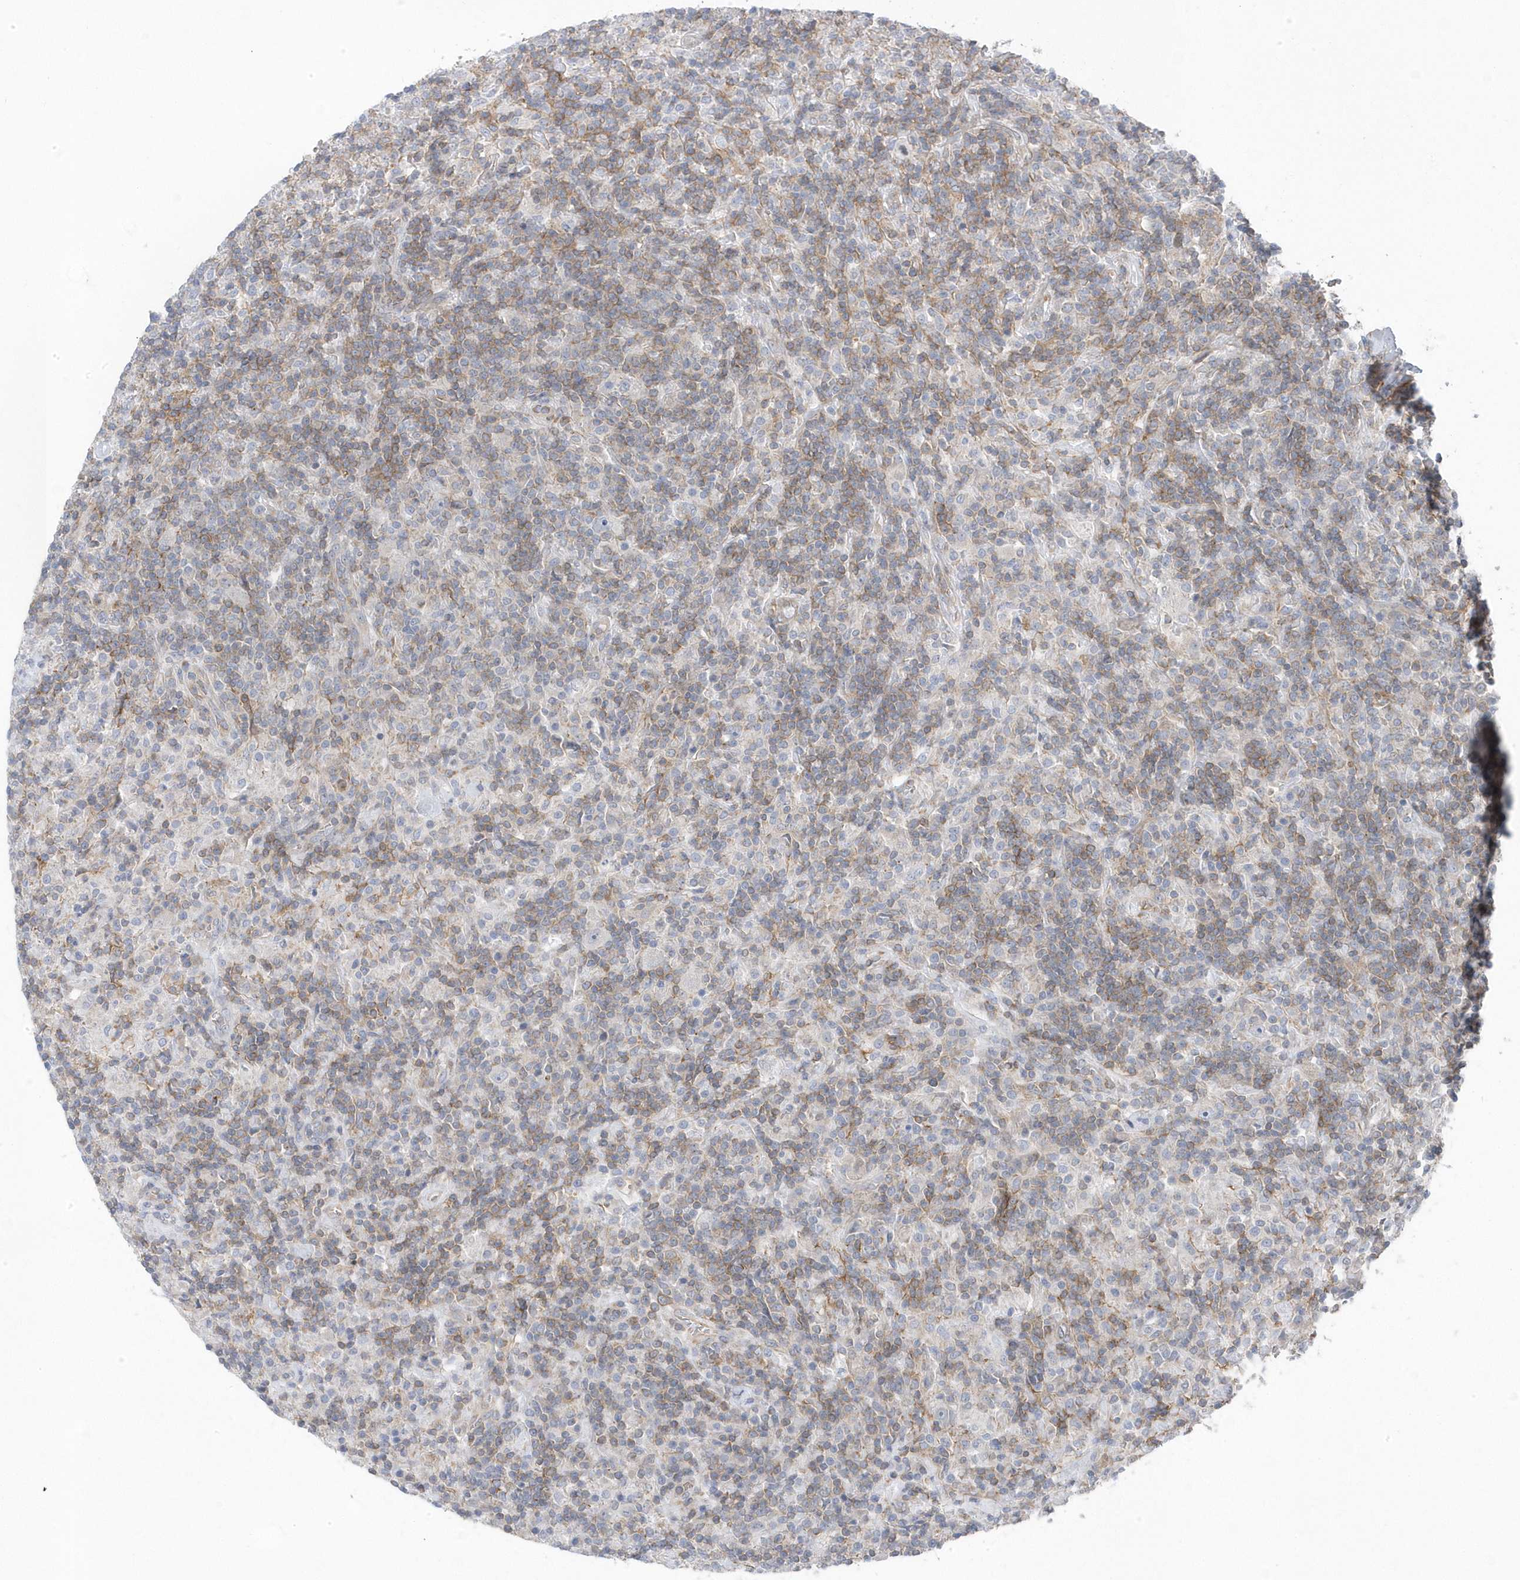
{"staining": {"intensity": "negative", "quantity": "none", "location": "none"}, "tissue": "lymphoma", "cell_type": "Tumor cells", "image_type": "cancer", "snomed": [{"axis": "morphology", "description": "Hodgkin's disease, NOS"}, {"axis": "topography", "description": "Lymph node"}], "caption": "Immunohistochemistry (IHC) photomicrograph of human lymphoma stained for a protein (brown), which shows no expression in tumor cells.", "gene": "ANAPC1", "patient": {"sex": "male", "age": 70}}